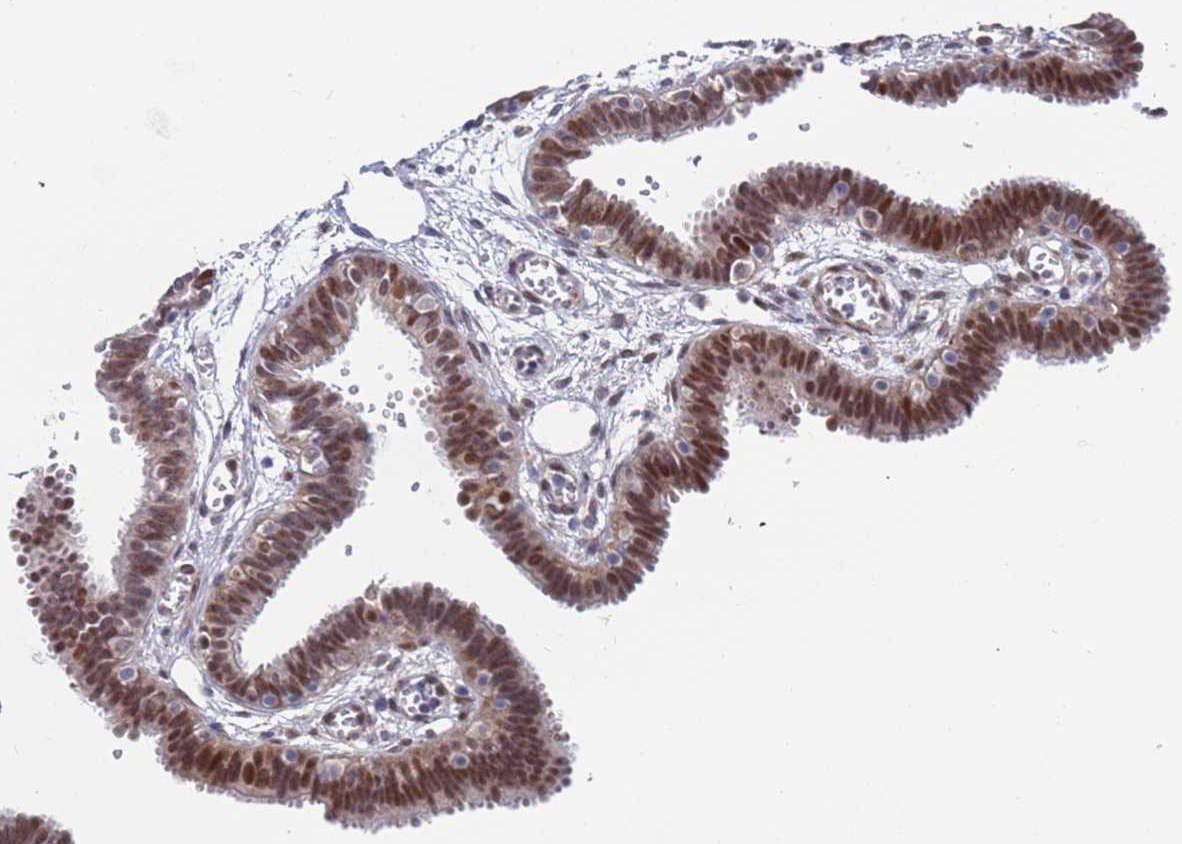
{"staining": {"intensity": "moderate", "quantity": "25%-75%", "location": "nuclear"}, "tissue": "fallopian tube", "cell_type": "Glandular cells", "image_type": "normal", "snomed": [{"axis": "morphology", "description": "Normal tissue, NOS"}, {"axis": "topography", "description": "Fallopian tube"}, {"axis": "topography", "description": "Placenta"}], "caption": "Protein expression analysis of benign fallopian tube shows moderate nuclear positivity in approximately 25%-75% of glandular cells. Nuclei are stained in blue.", "gene": "FBXO27", "patient": {"sex": "female", "age": 32}}